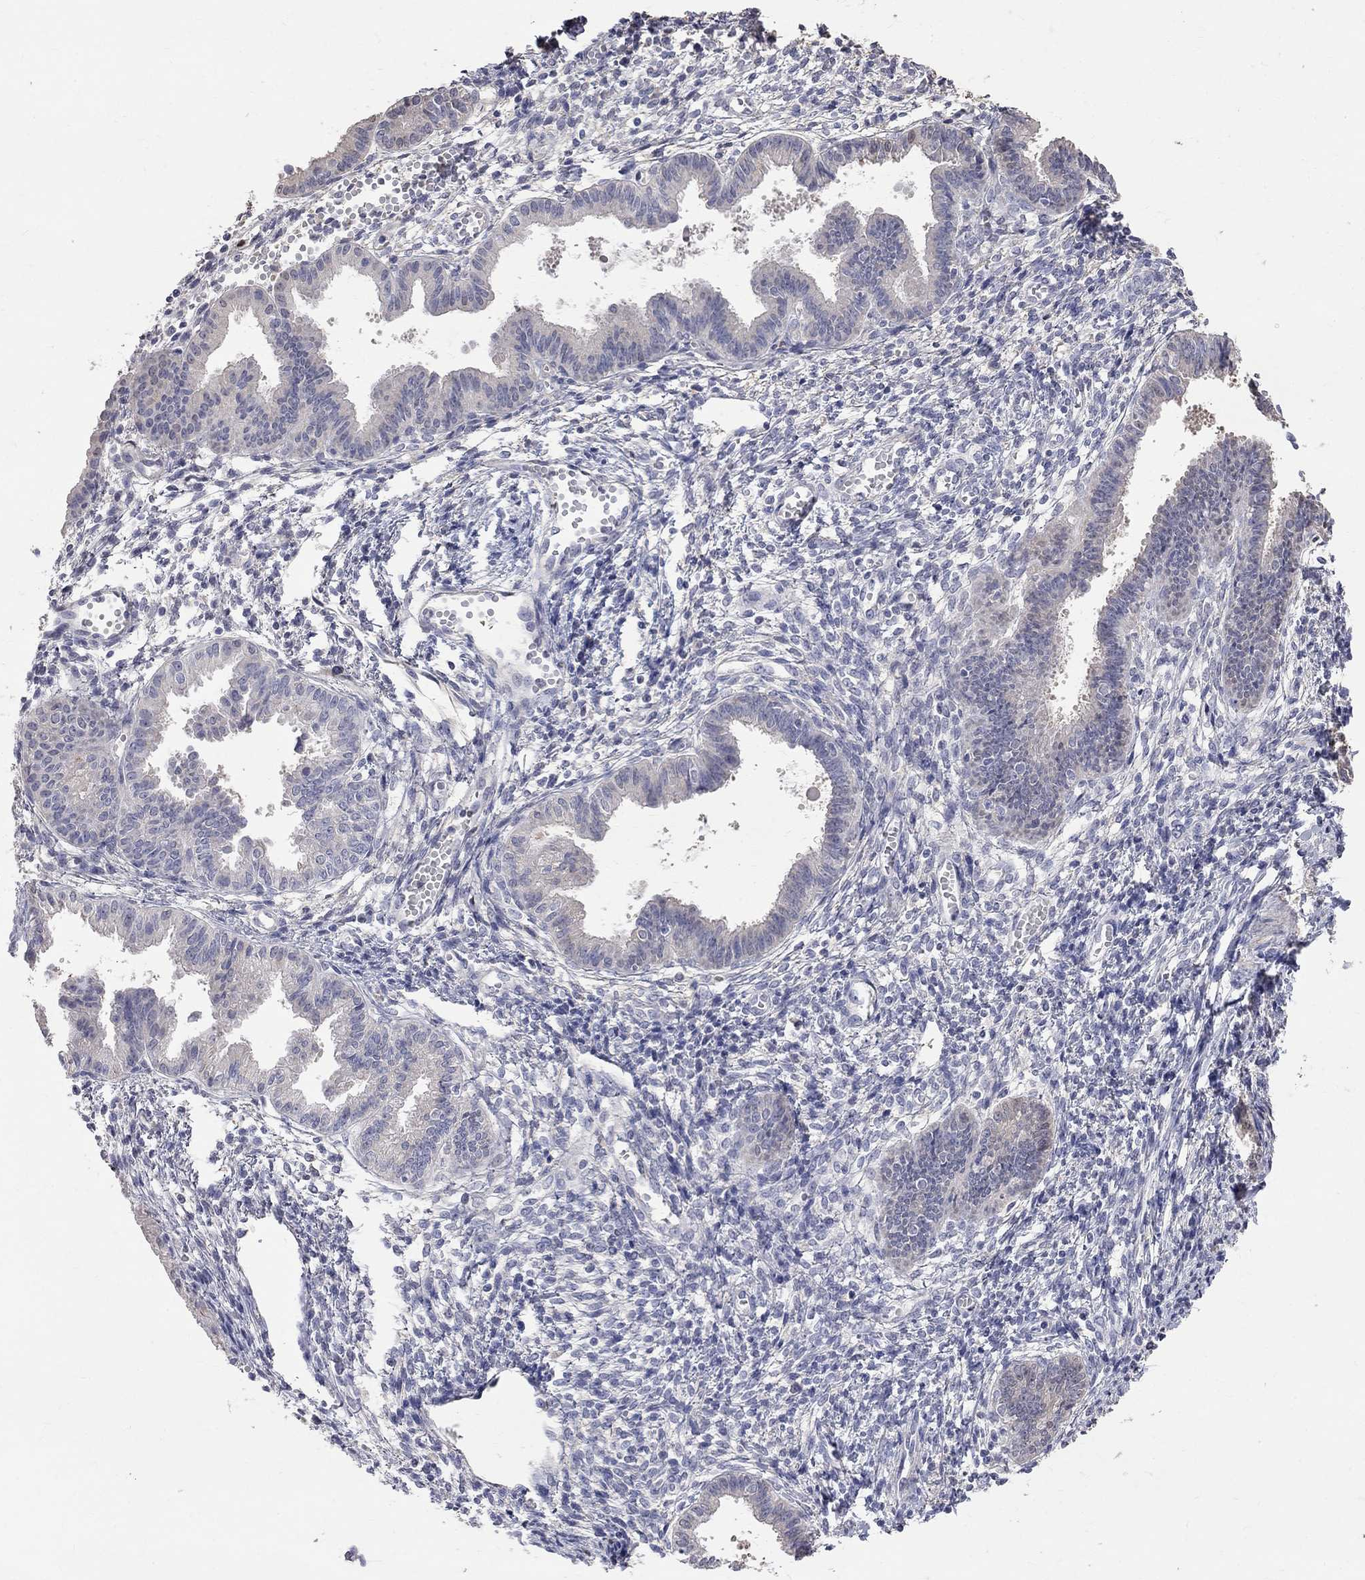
{"staining": {"intensity": "negative", "quantity": "none", "location": "none"}, "tissue": "endometrium", "cell_type": "Cells in endometrial stroma", "image_type": "normal", "snomed": [{"axis": "morphology", "description": "Normal tissue, NOS"}, {"axis": "topography", "description": "Cervix"}, {"axis": "topography", "description": "Endometrium"}], "caption": "This is an immunohistochemistry (IHC) histopathology image of benign endometrium. There is no expression in cells in endometrial stroma.", "gene": "CKAP2", "patient": {"sex": "female", "age": 37}}